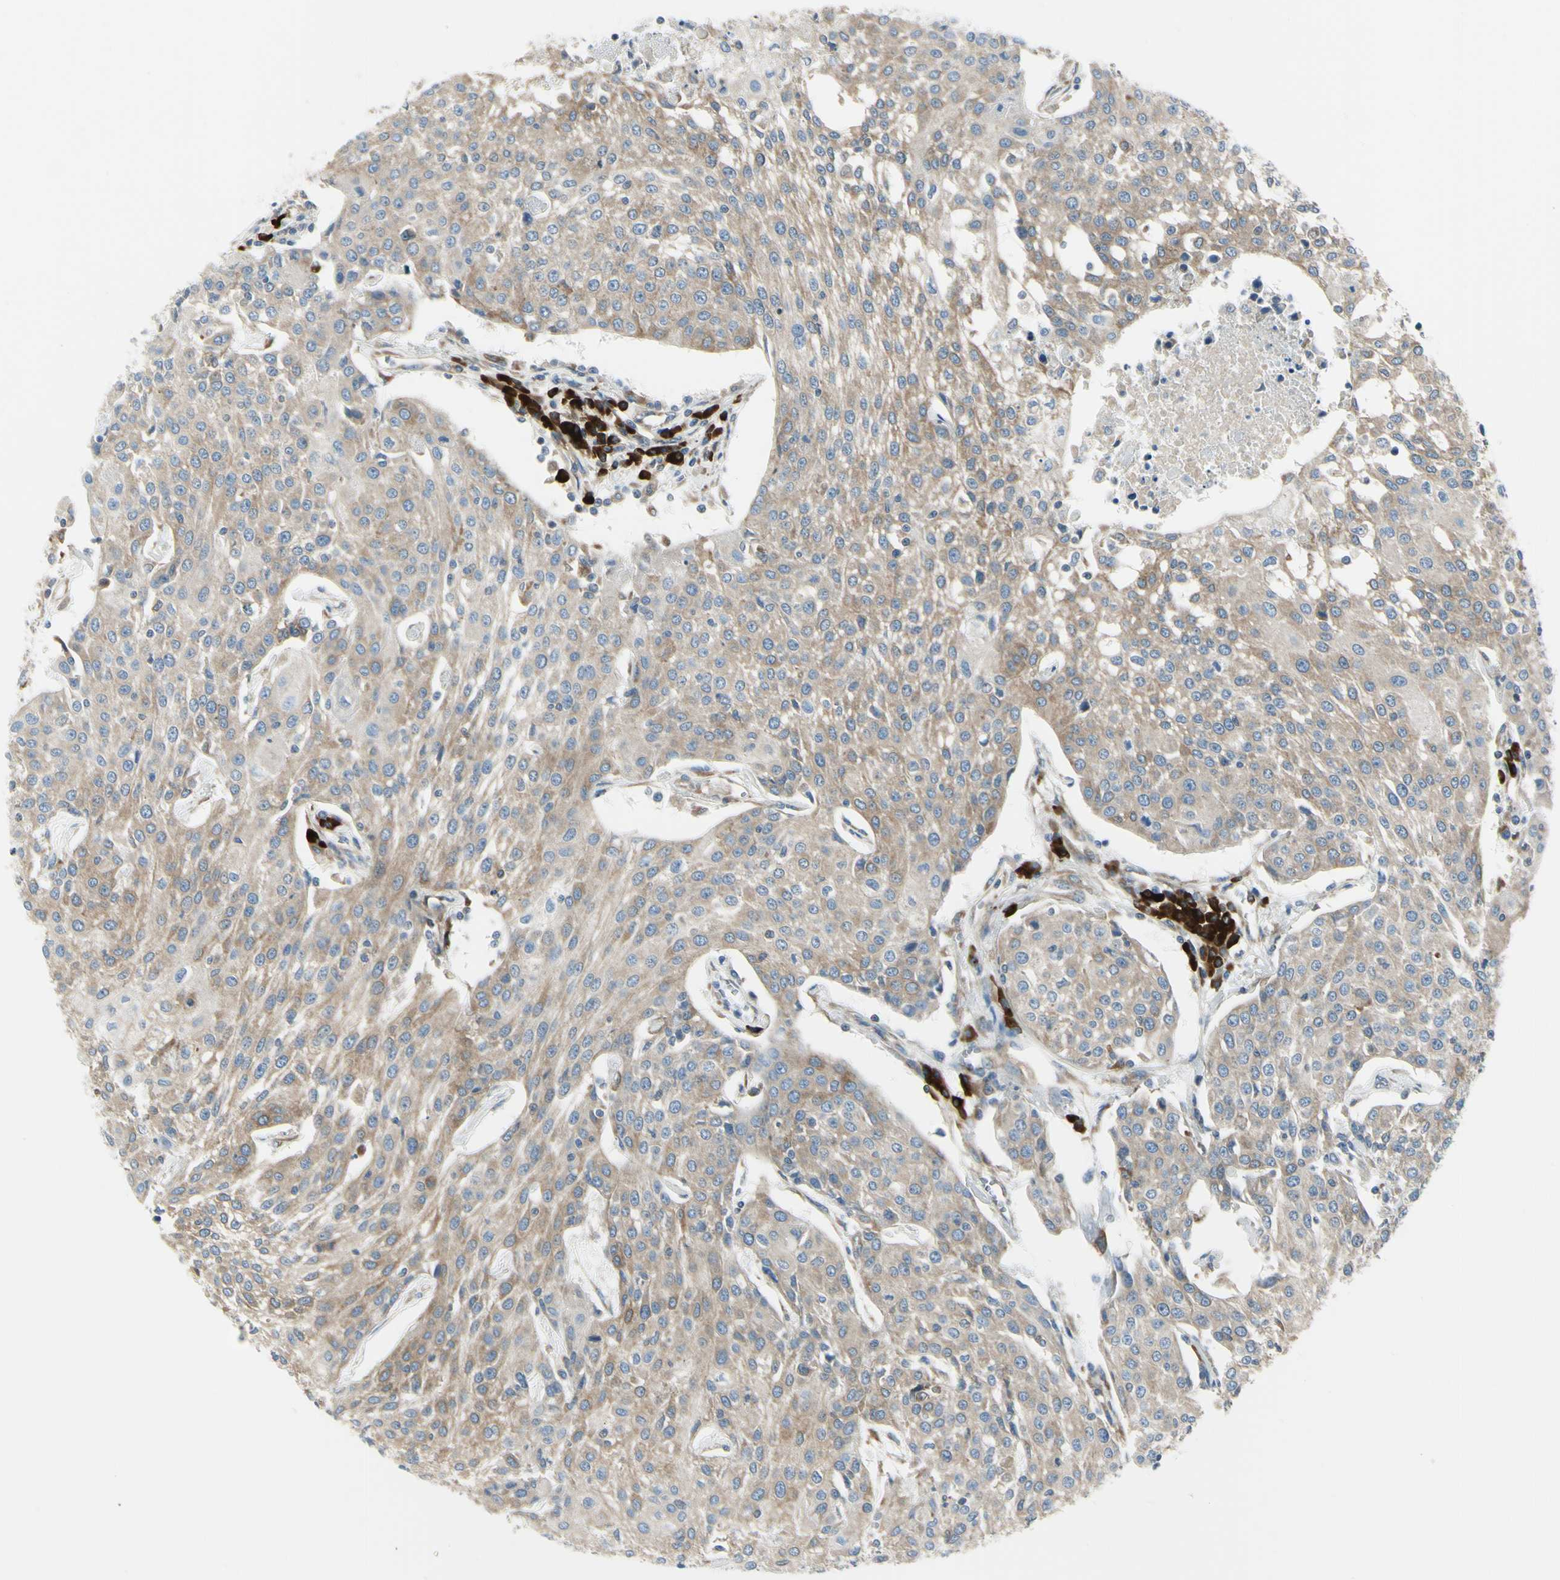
{"staining": {"intensity": "weak", "quantity": ">75%", "location": "cytoplasmic/membranous"}, "tissue": "urothelial cancer", "cell_type": "Tumor cells", "image_type": "cancer", "snomed": [{"axis": "morphology", "description": "Urothelial carcinoma, High grade"}, {"axis": "topography", "description": "Urinary bladder"}], "caption": "IHC staining of high-grade urothelial carcinoma, which shows low levels of weak cytoplasmic/membranous positivity in about >75% of tumor cells indicating weak cytoplasmic/membranous protein expression. The staining was performed using DAB (brown) for protein detection and nuclei were counterstained in hematoxylin (blue).", "gene": "SELENOS", "patient": {"sex": "female", "age": 85}}